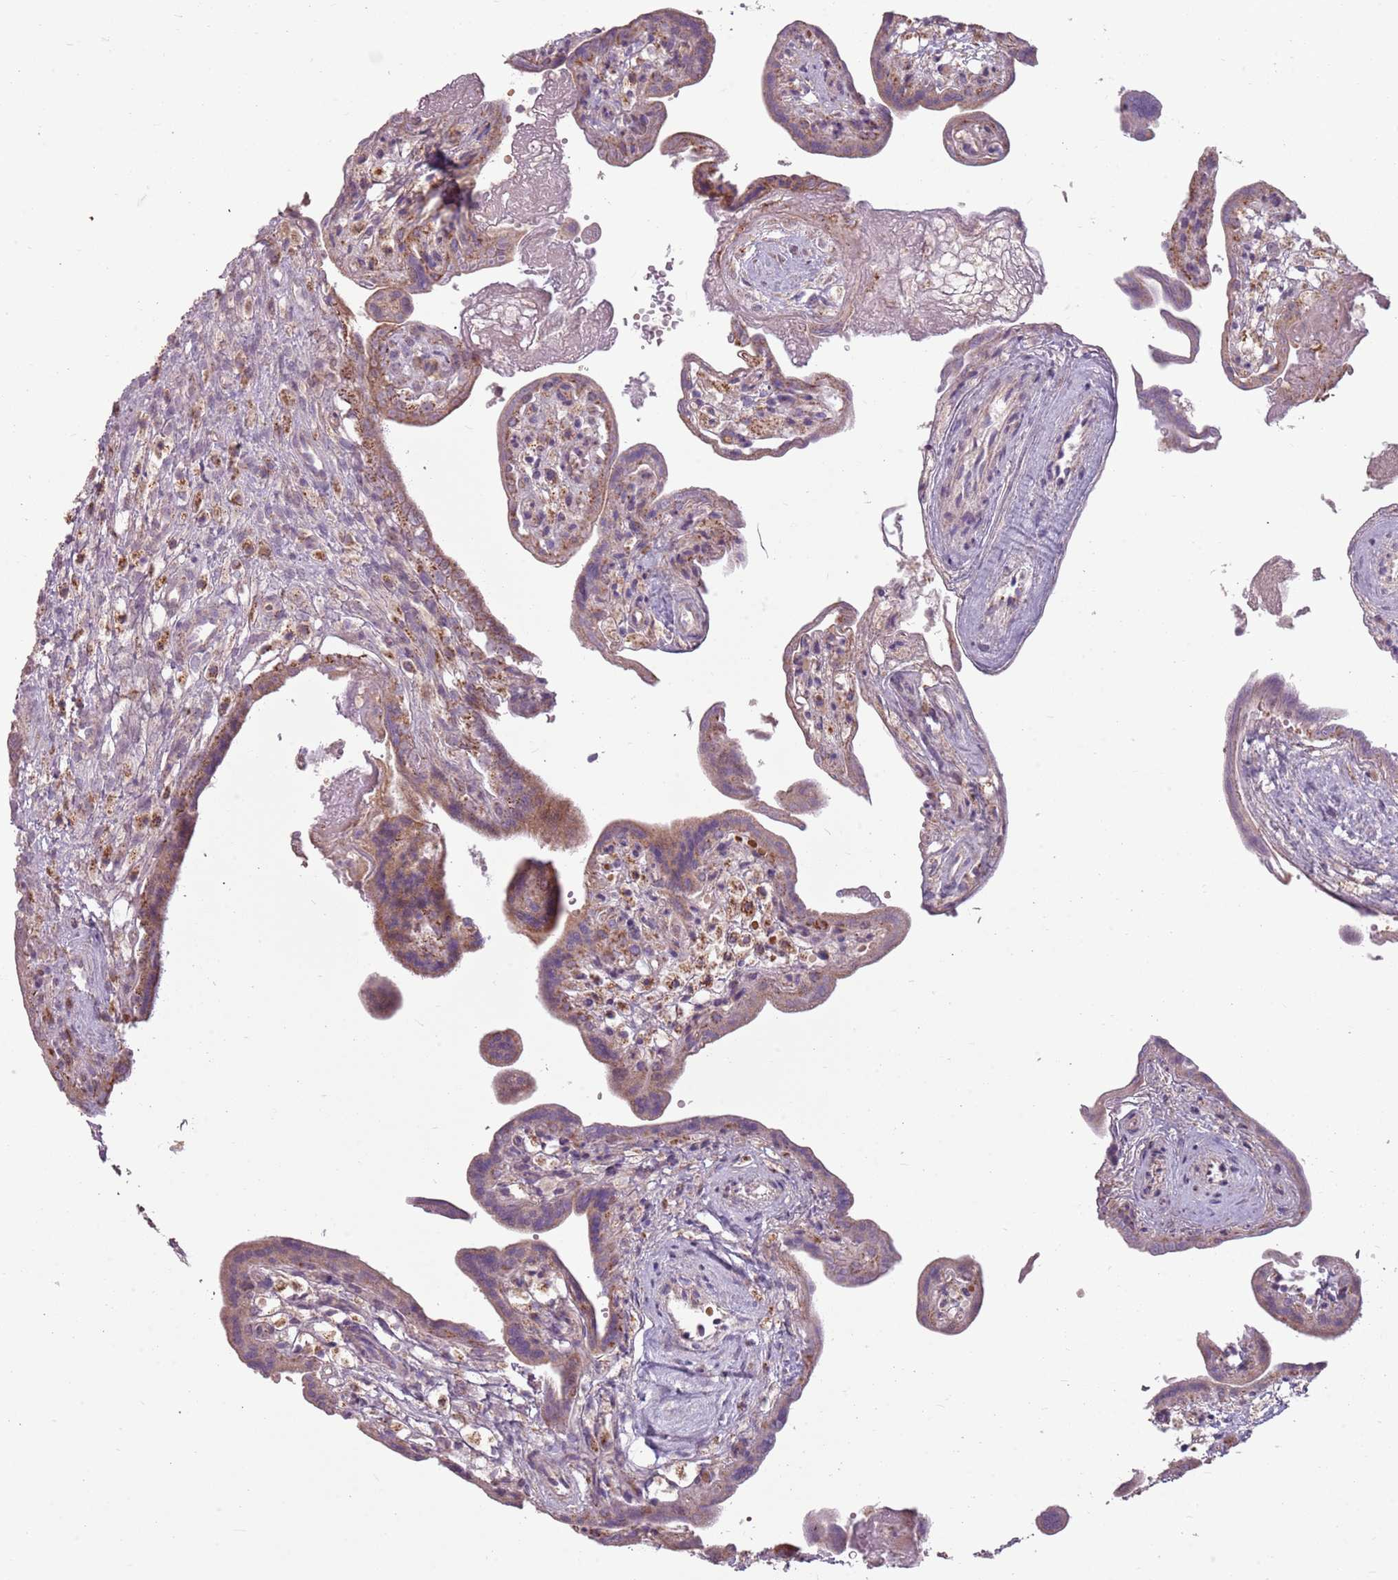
{"staining": {"intensity": "moderate", "quantity": "25%-75%", "location": "cytoplasmic/membranous"}, "tissue": "placenta", "cell_type": "Trophoblastic cells", "image_type": "normal", "snomed": [{"axis": "morphology", "description": "Normal tissue, NOS"}, {"axis": "topography", "description": "Placenta"}], "caption": "Immunohistochemistry (IHC) (DAB) staining of normal placenta displays moderate cytoplasmic/membranous protein expression in about 25%-75% of trophoblastic cells. (DAB = brown stain, brightfield microscopy at high magnification).", "gene": "ZNF530", "patient": {"sex": "female", "age": 37}}